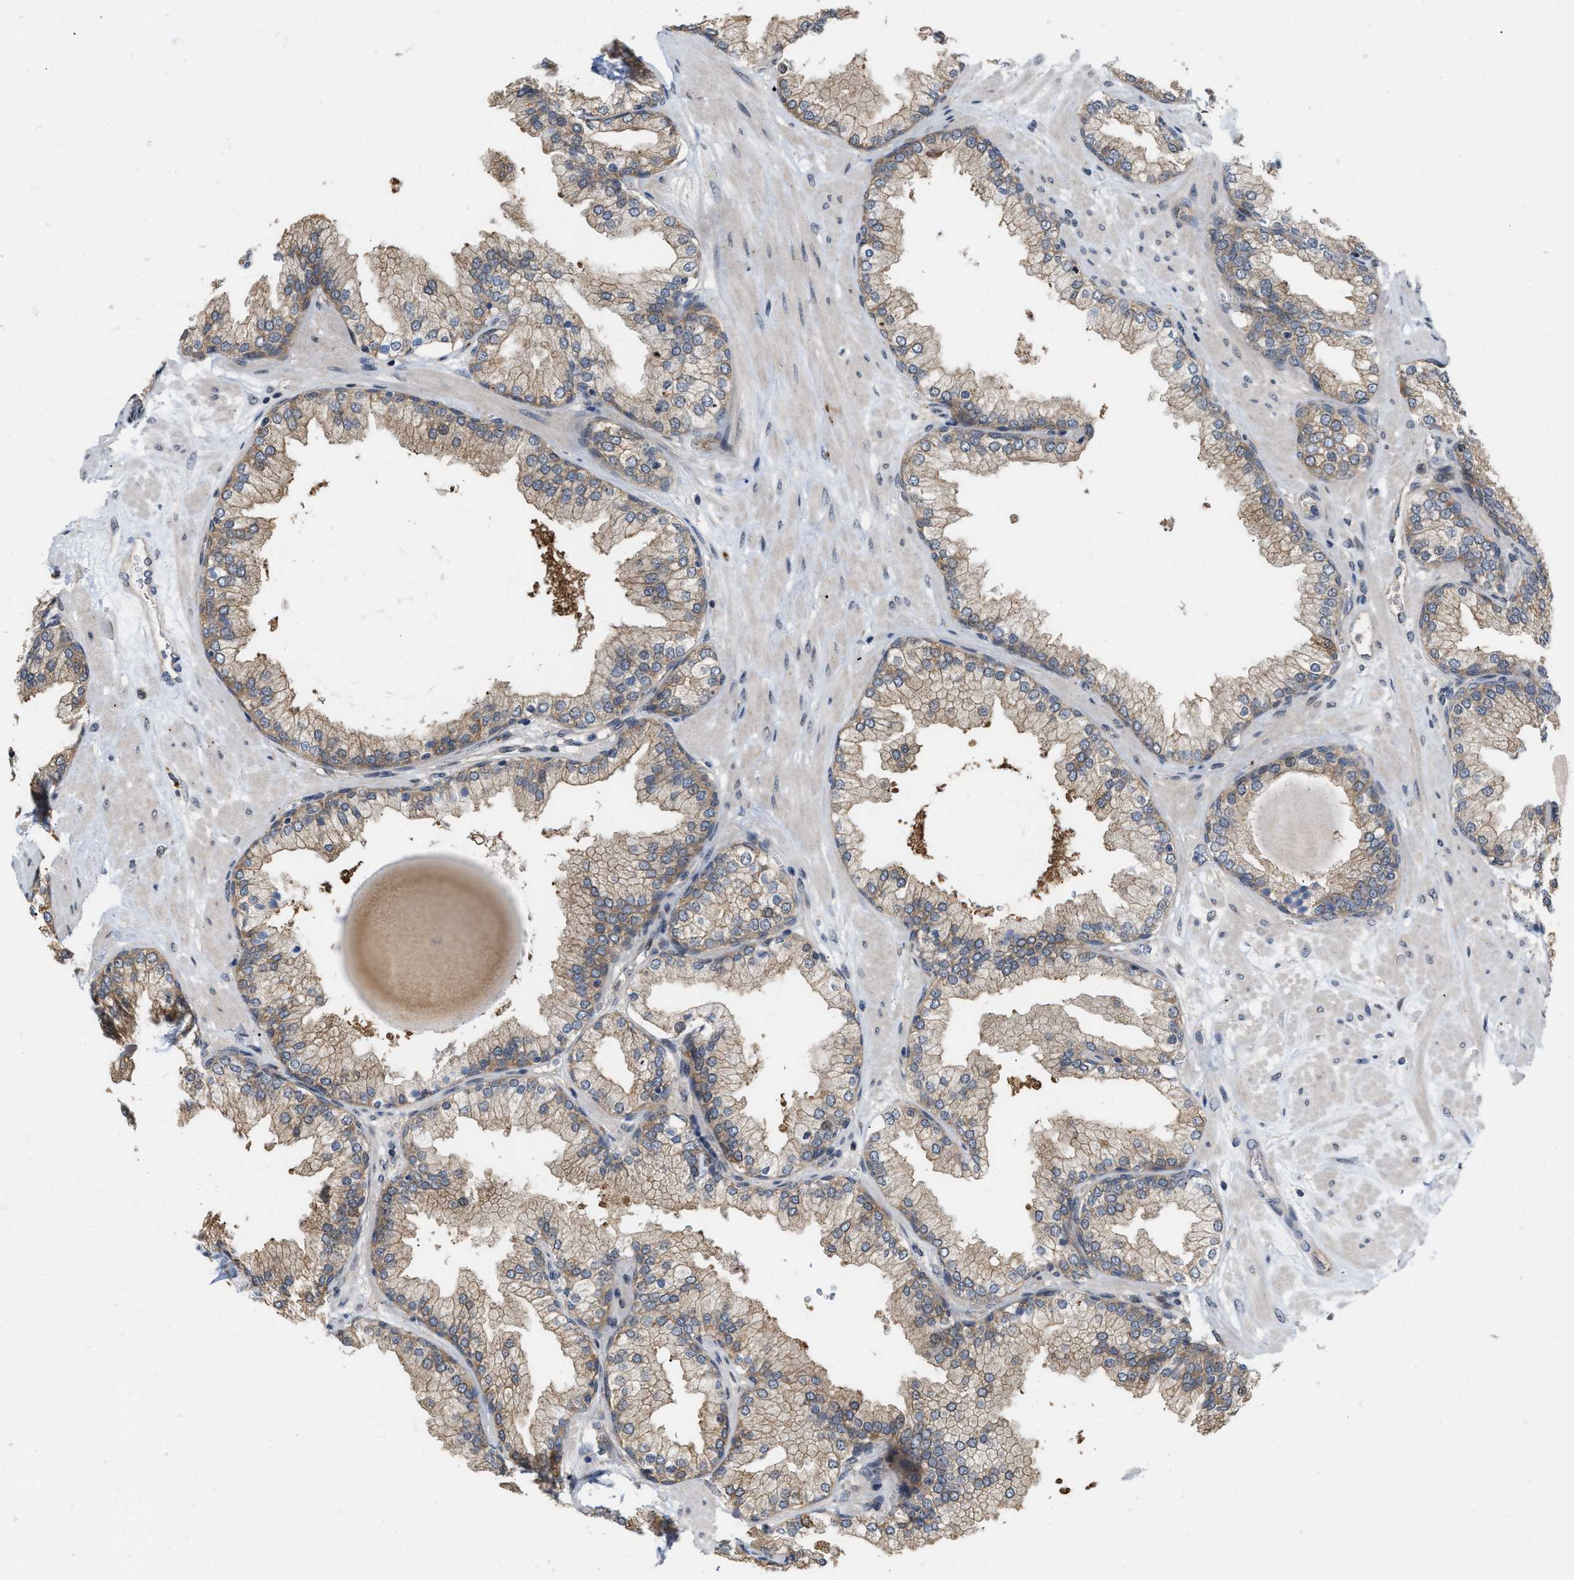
{"staining": {"intensity": "moderate", "quantity": ">75%", "location": "cytoplasmic/membranous"}, "tissue": "prostate", "cell_type": "Glandular cells", "image_type": "normal", "snomed": [{"axis": "morphology", "description": "Normal tissue, NOS"}, {"axis": "topography", "description": "Prostate"}], "caption": "A medium amount of moderate cytoplasmic/membranous positivity is seen in approximately >75% of glandular cells in normal prostate.", "gene": "CSNK1A1", "patient": {"sex": "male", "age": 51}}